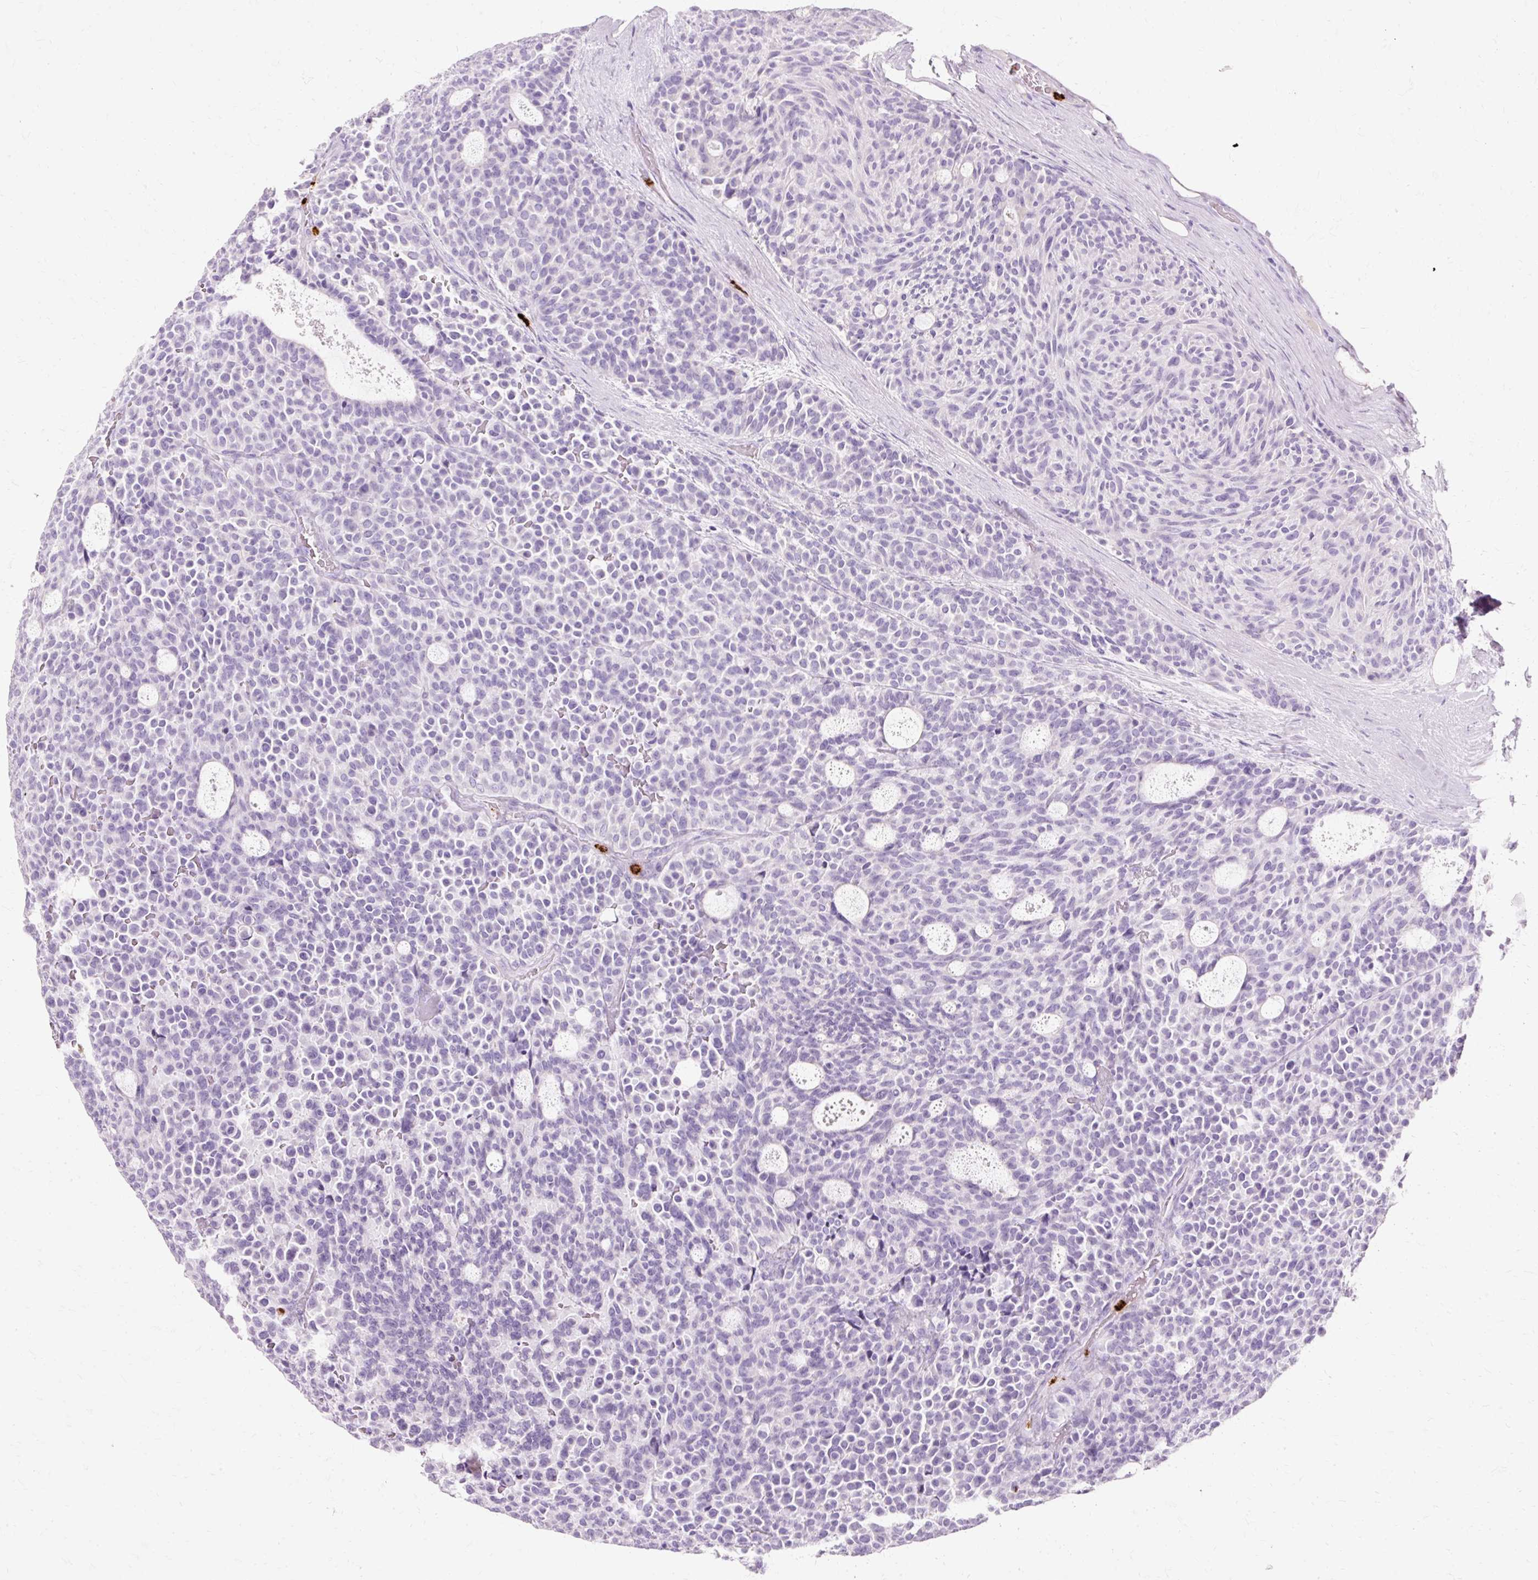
{"staining": {"intensity": "negative", "quantity": "none", "location": "none"}, "tissue": "carcinoid", "cell_type": "Tumor cells", "image_type": "cancer", "snomed": [{"axis": "morphology", "description": "Carcinoid, malignant, NOS"}, {"axis": "topography", "description": "Pancreas"}], "caption": "There is no significant positivity in tumor cells of carcinoid (malignant).", "gene": "DEFA1", "patient": {"sex": "female", "age": 54}}